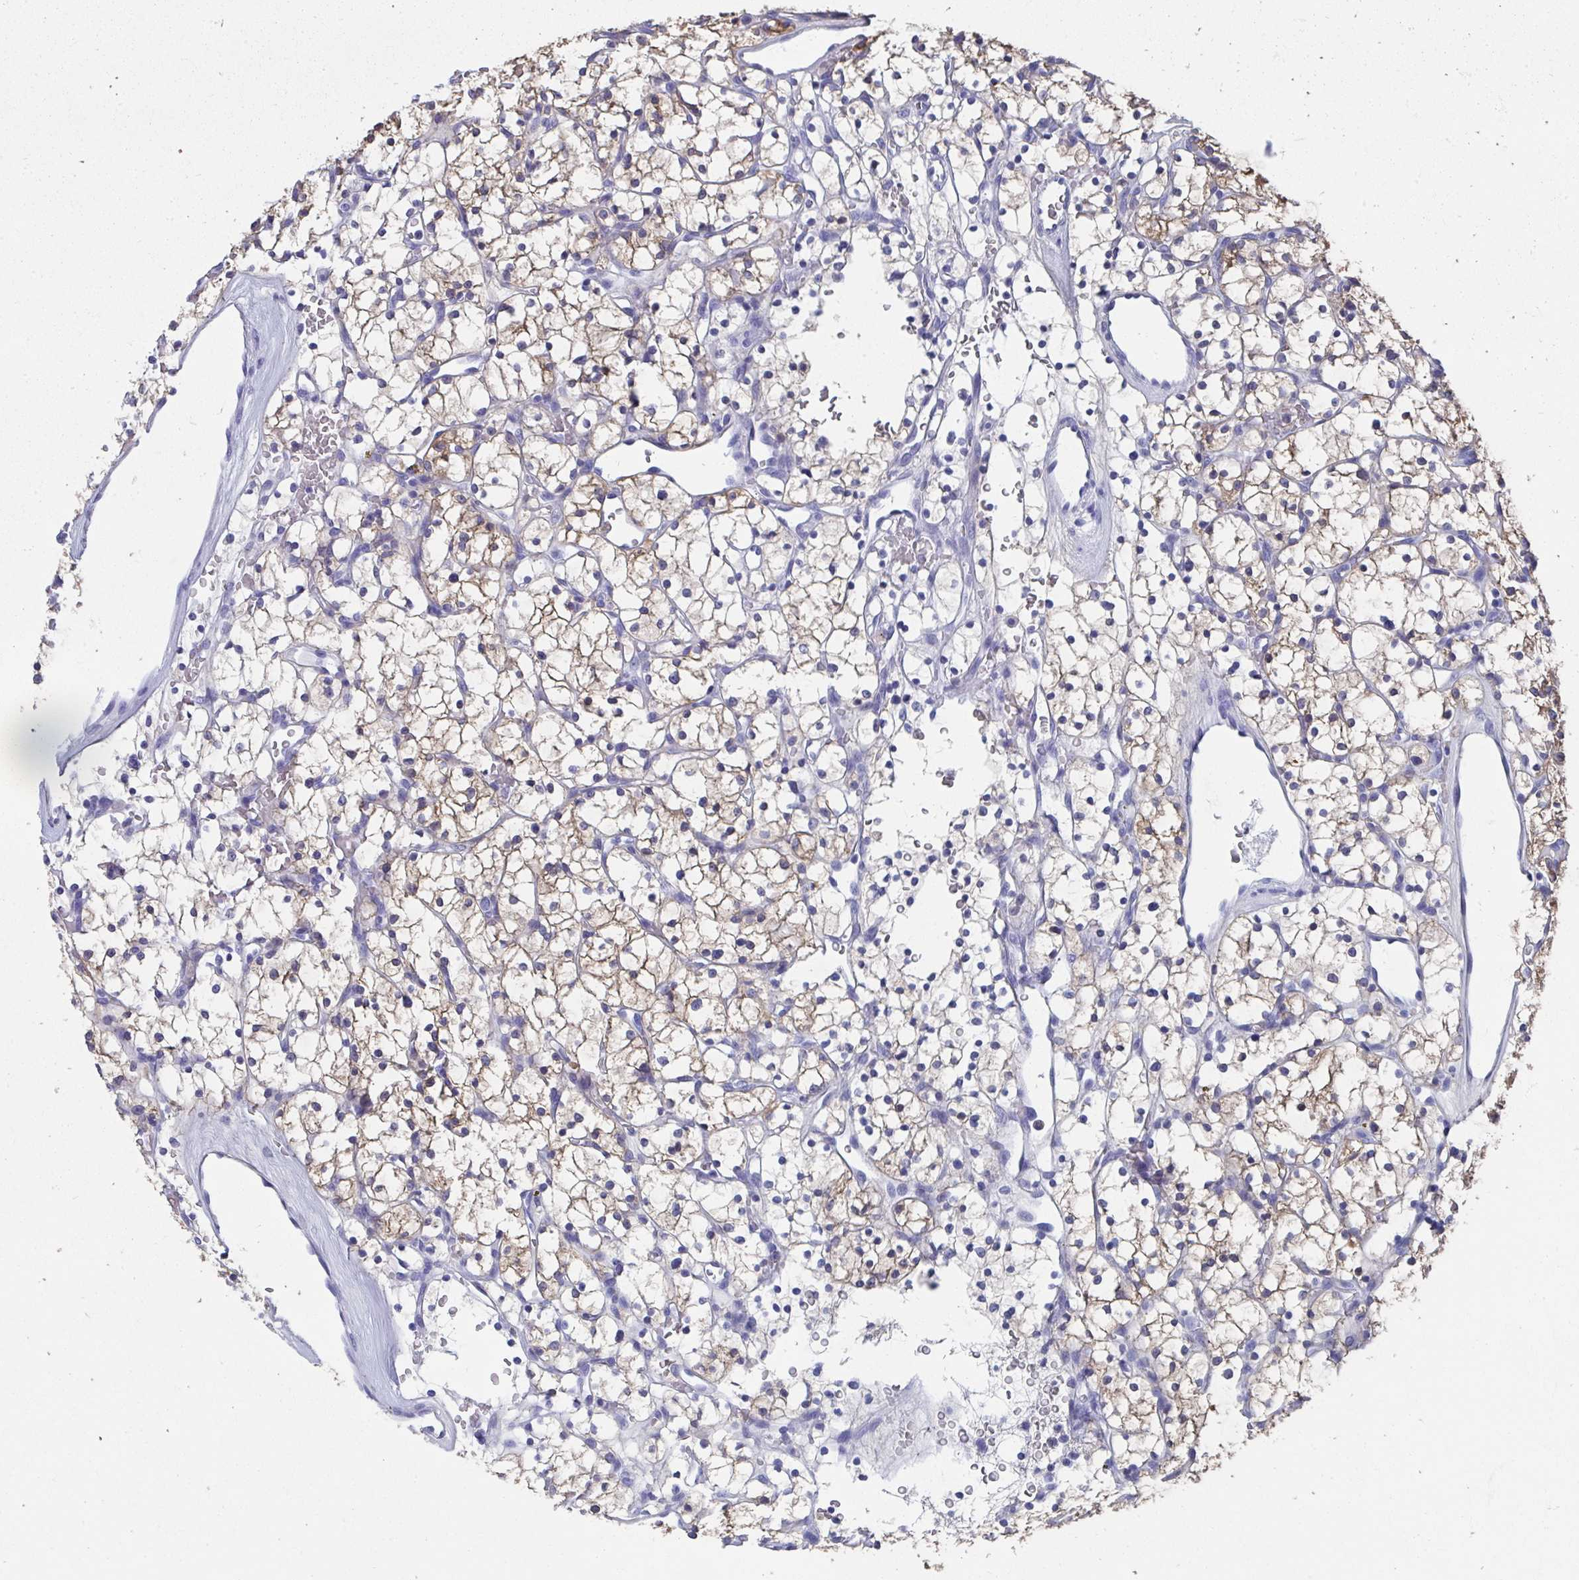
{"staining": {"intensity": "weak", "quantity": "25%-75%", "location": "cytoplasmic/membranous"}, "tissue": "renal cancer", "cell_type": "Tumor cells", "image_type": "cancer", "snomed": [{"axis": "morphology", "description": "Adenocarcinoma, NOS"}, {"axis": "topography", "description": "Kidney"}], "caption": "Immunohistochemical staining of human renal cancer shows low levels of weak cytoplasmic/membranous expression in about 25%-75% of tumor cells.", "gene": "HGD", "patient": {"sex": "female", "age": 64}}